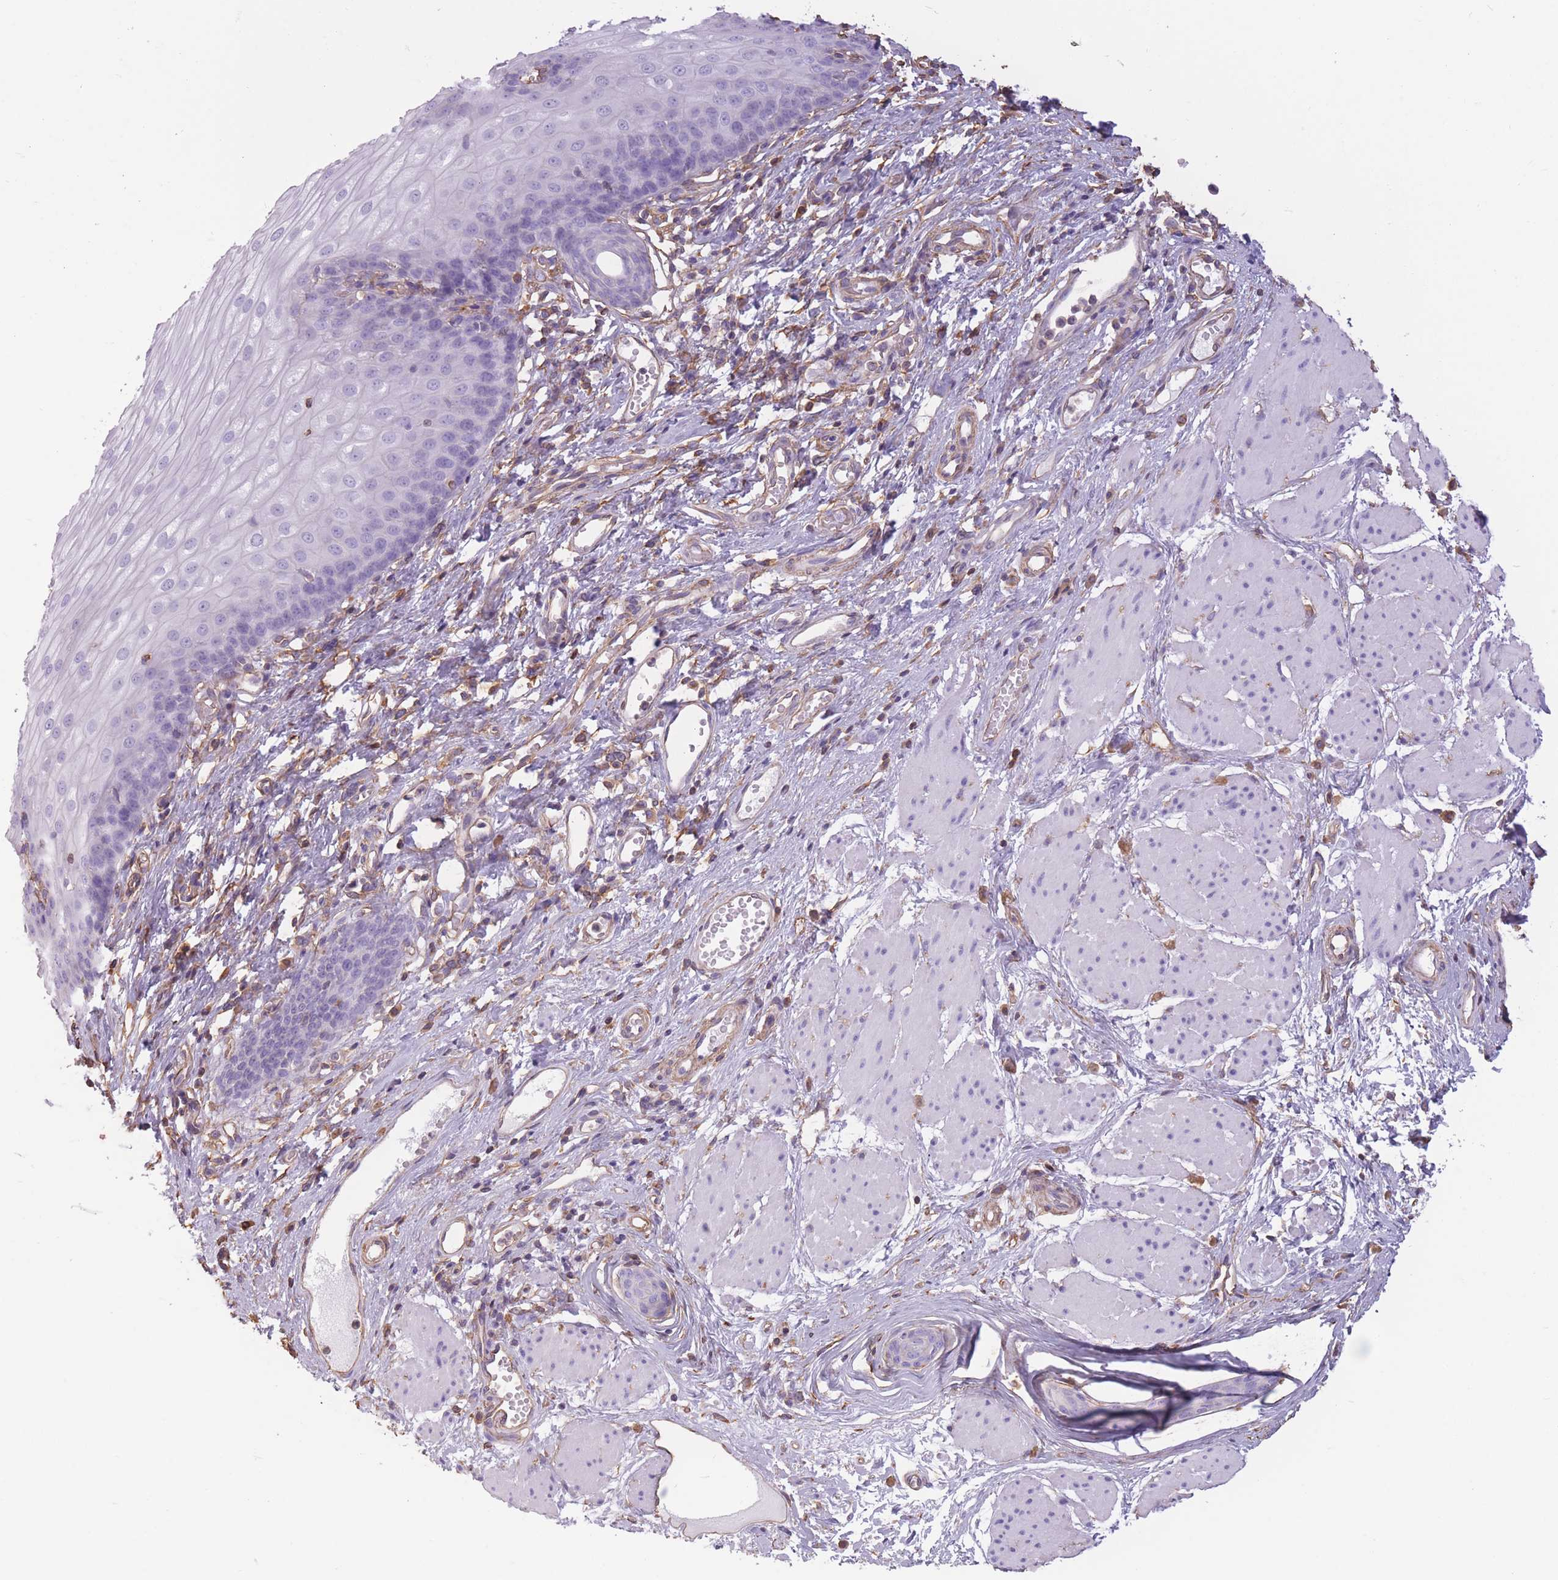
{"staining": {"intensity": "negative", "quantity": "none", "location": "none"}, "tissue": "esophagus", "cell_type": "Squamous epithelial cells", "image_type": "normal", "snomed": [{"axis": "morphology", "description": "Normal tissue, NOS"}, {"axis": "topography", "description": "Esophagus"}], "caption": "Immunohistochemistry of normal human esophagus reveals no positivity in squamous epithelial cells.", "gene": "ADD1", "patient": {"sex": "male", "age": 69}}